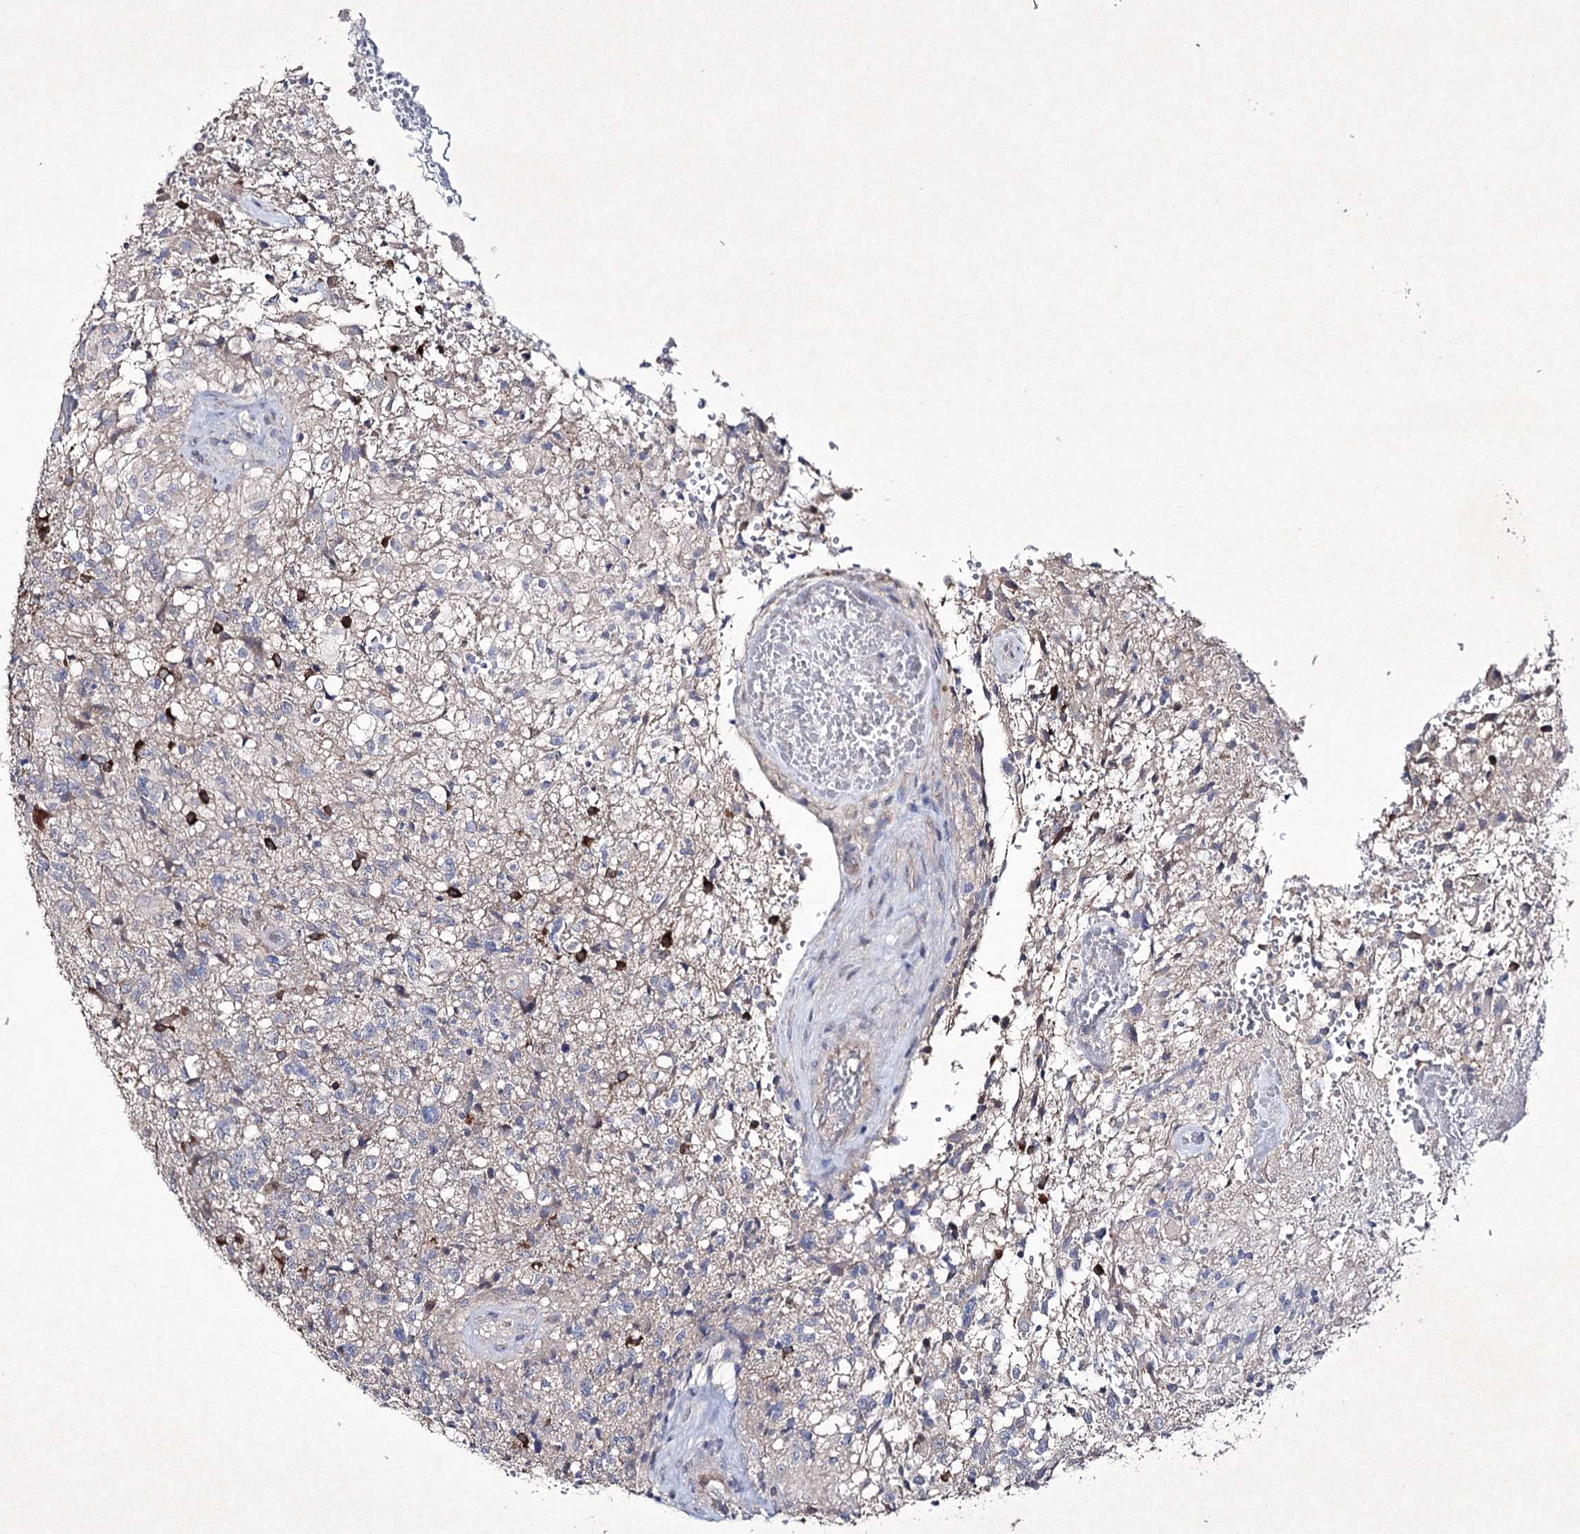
{"staining": {"intensity": "moderate", "quantity": "<25%", "location": "cytoplasmic/membranous"}, "tissue": "glioma", "cell_type": "Tumor cells", "image_type": "cancer", "snomed": [{"axis": "morphology", "description": "Glioma, malignant, High grade"}, {"axis": "topography", "description": "Brain"}], "caption": "Glioma stained for a protein demonstrates moderate cytoplasmic/membranous positivity in tumor cells.", "gene": "SEMA4G", "patient": {"sex": "male", "age": 56}}